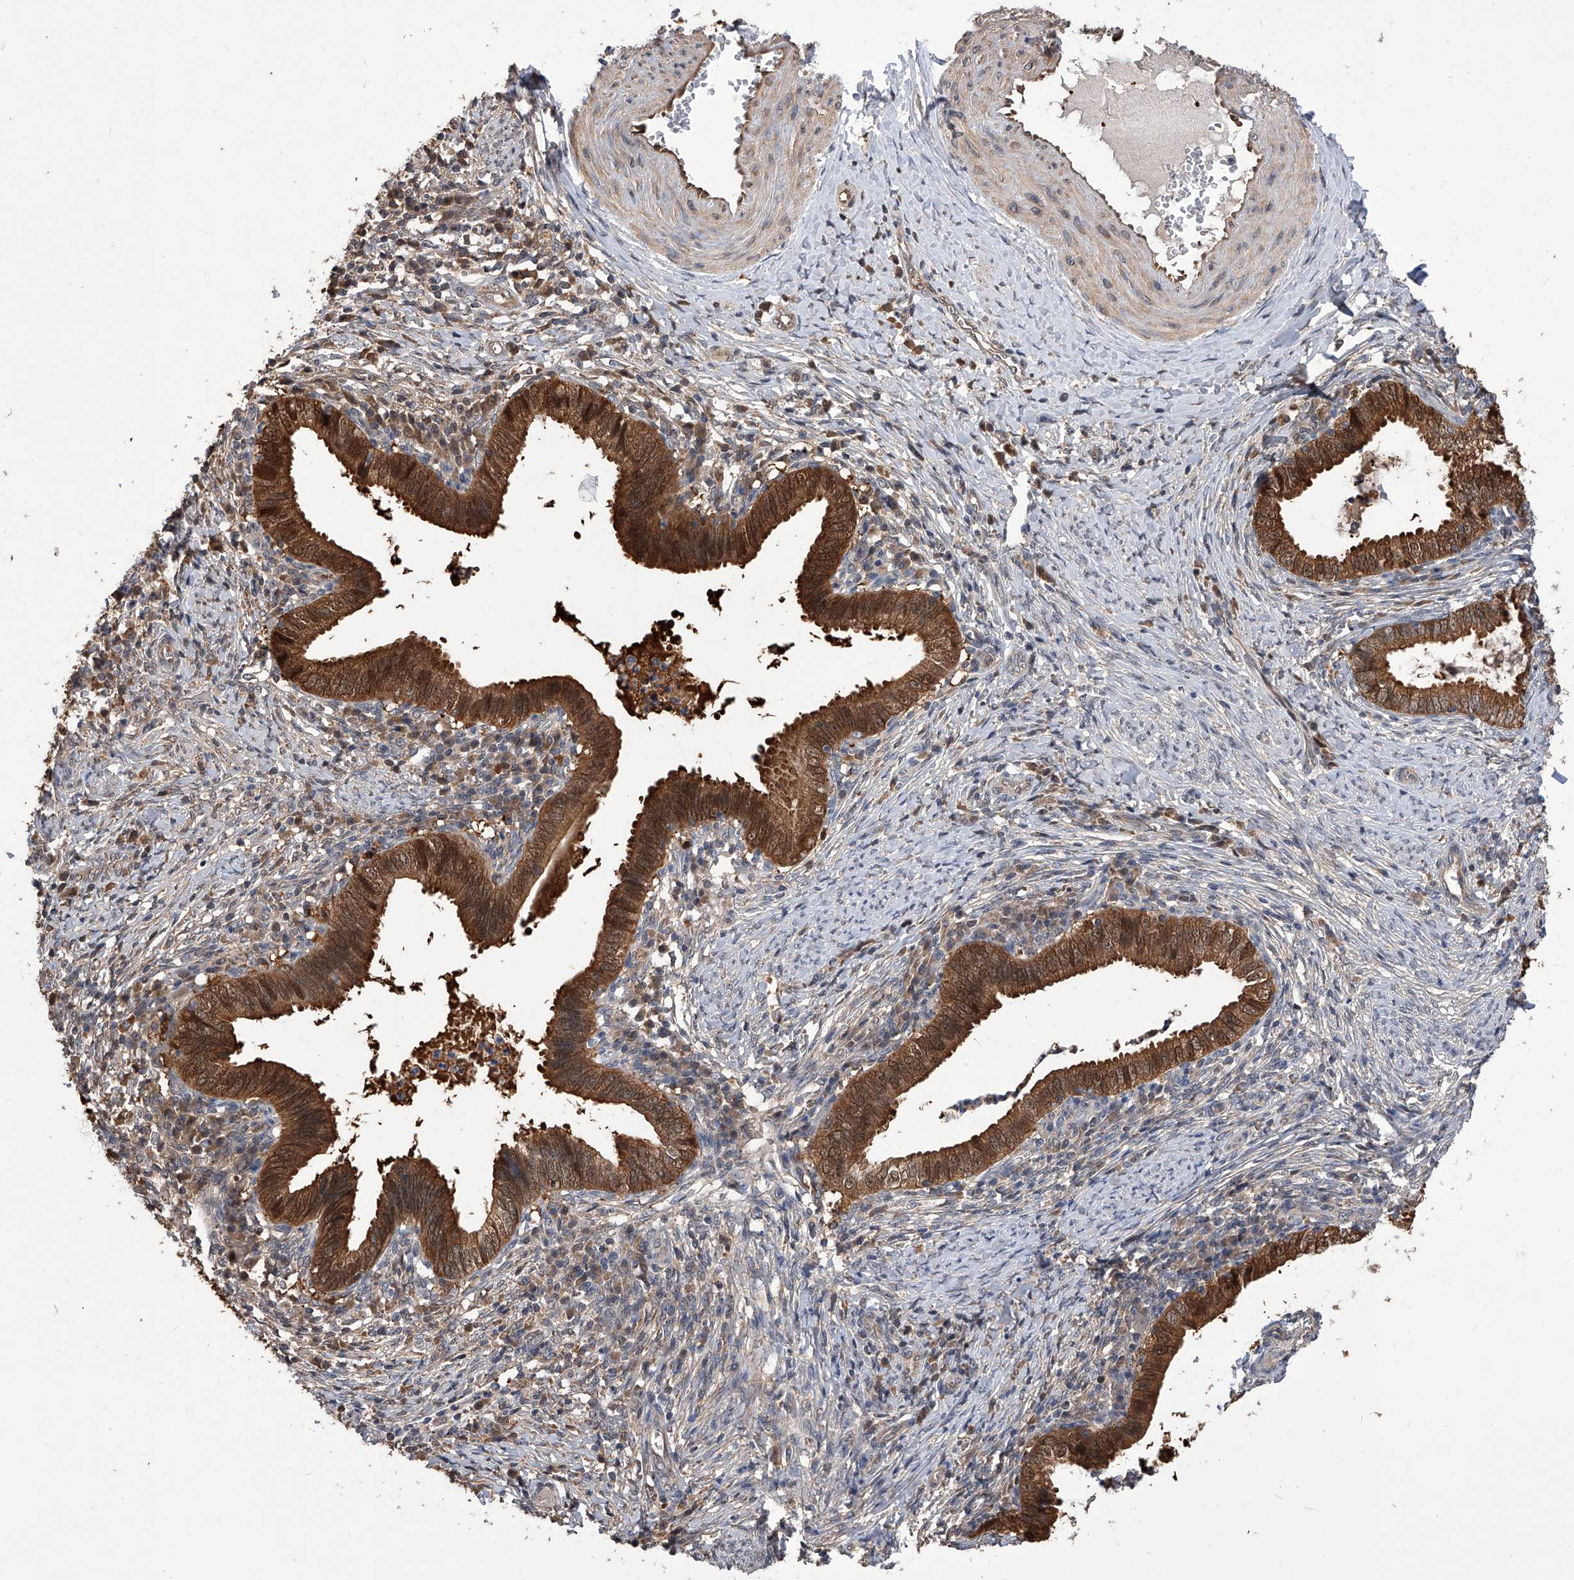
{"staining": {"intensity": "strong", "quantity": ">75%", "location": "cytoplasmic/membranous,nuclear"}, "tissue": "cervical cancer", "cell_type": "Tumor cells", "image_type": "cancer", "snomed": [{"axis": "morphology", "description": "Adenocarcinoma, NOS"}, {"axis": "topography", "description": "Cervix"}], "caption": "IHC of human adenocarcinoma (cervical) demonstrates high levels of strong cytoplasmic/membranous and nuclear positivity in approximately >75% of tumor cells.", "gene": "GMDS", "patient": {"sex": "female", "age": 36}}